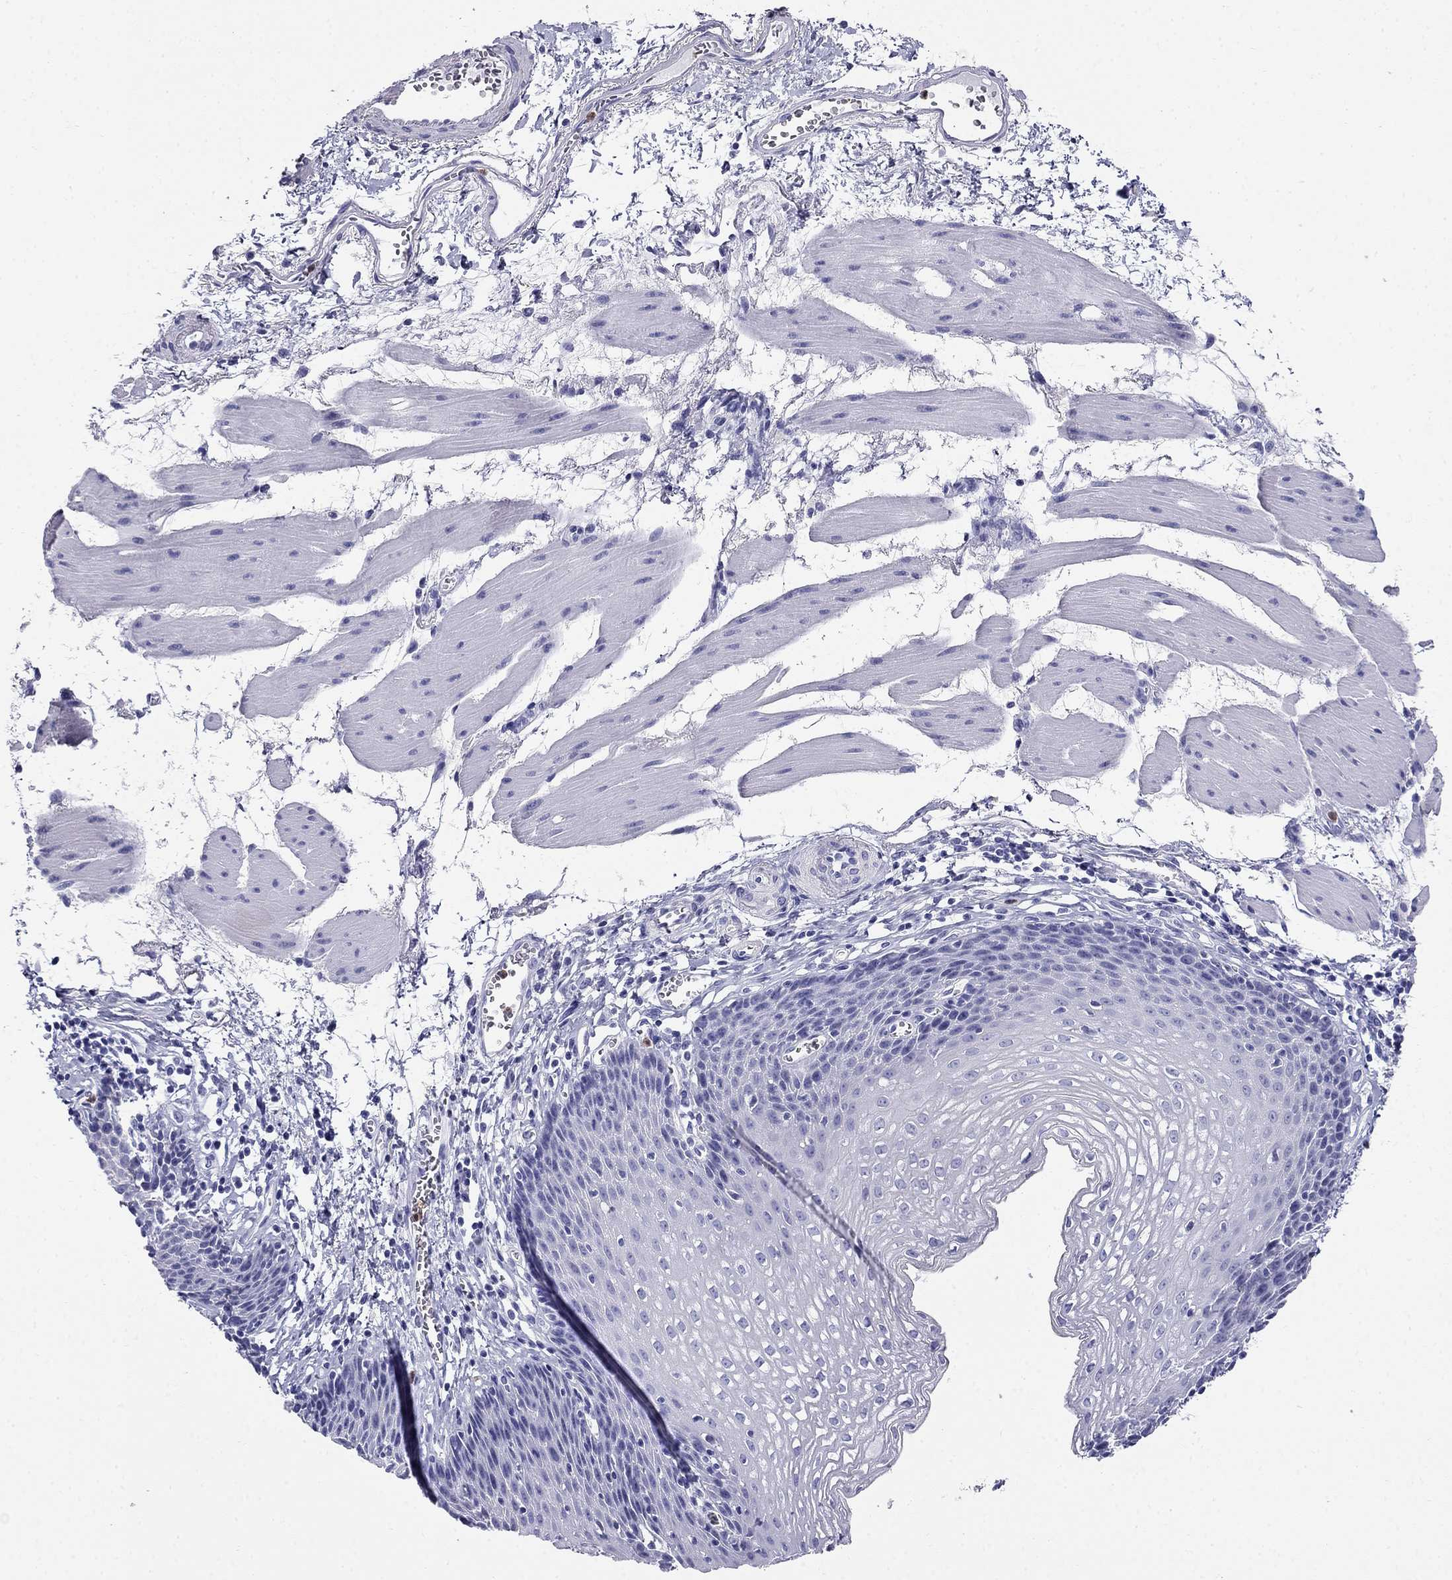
{"staining": {"intensity": "negative", "quantity": "none", "location": "none"}, "tissue": "esophagus", "cell_type": "Squamous epithelial cells", "image_type": "normal", "snomed": [{"axis": "morphology", "description": "Normal tissue, NOS"}, {"axis": "topography", "description": "Esophagus"}], "caption": "A high-resolution photomicrograph shows immunohistochemistry staining of unremarkable esophagus, which exhibits no significant positivity in squamous epithelial cells. Brightfield microscopy of IHC stained with DAB (brown) and hematoxylin (blue), captured at high magnification.", "gene": "PPP1R36", "patient": {"sex": "female", "age": 64}}